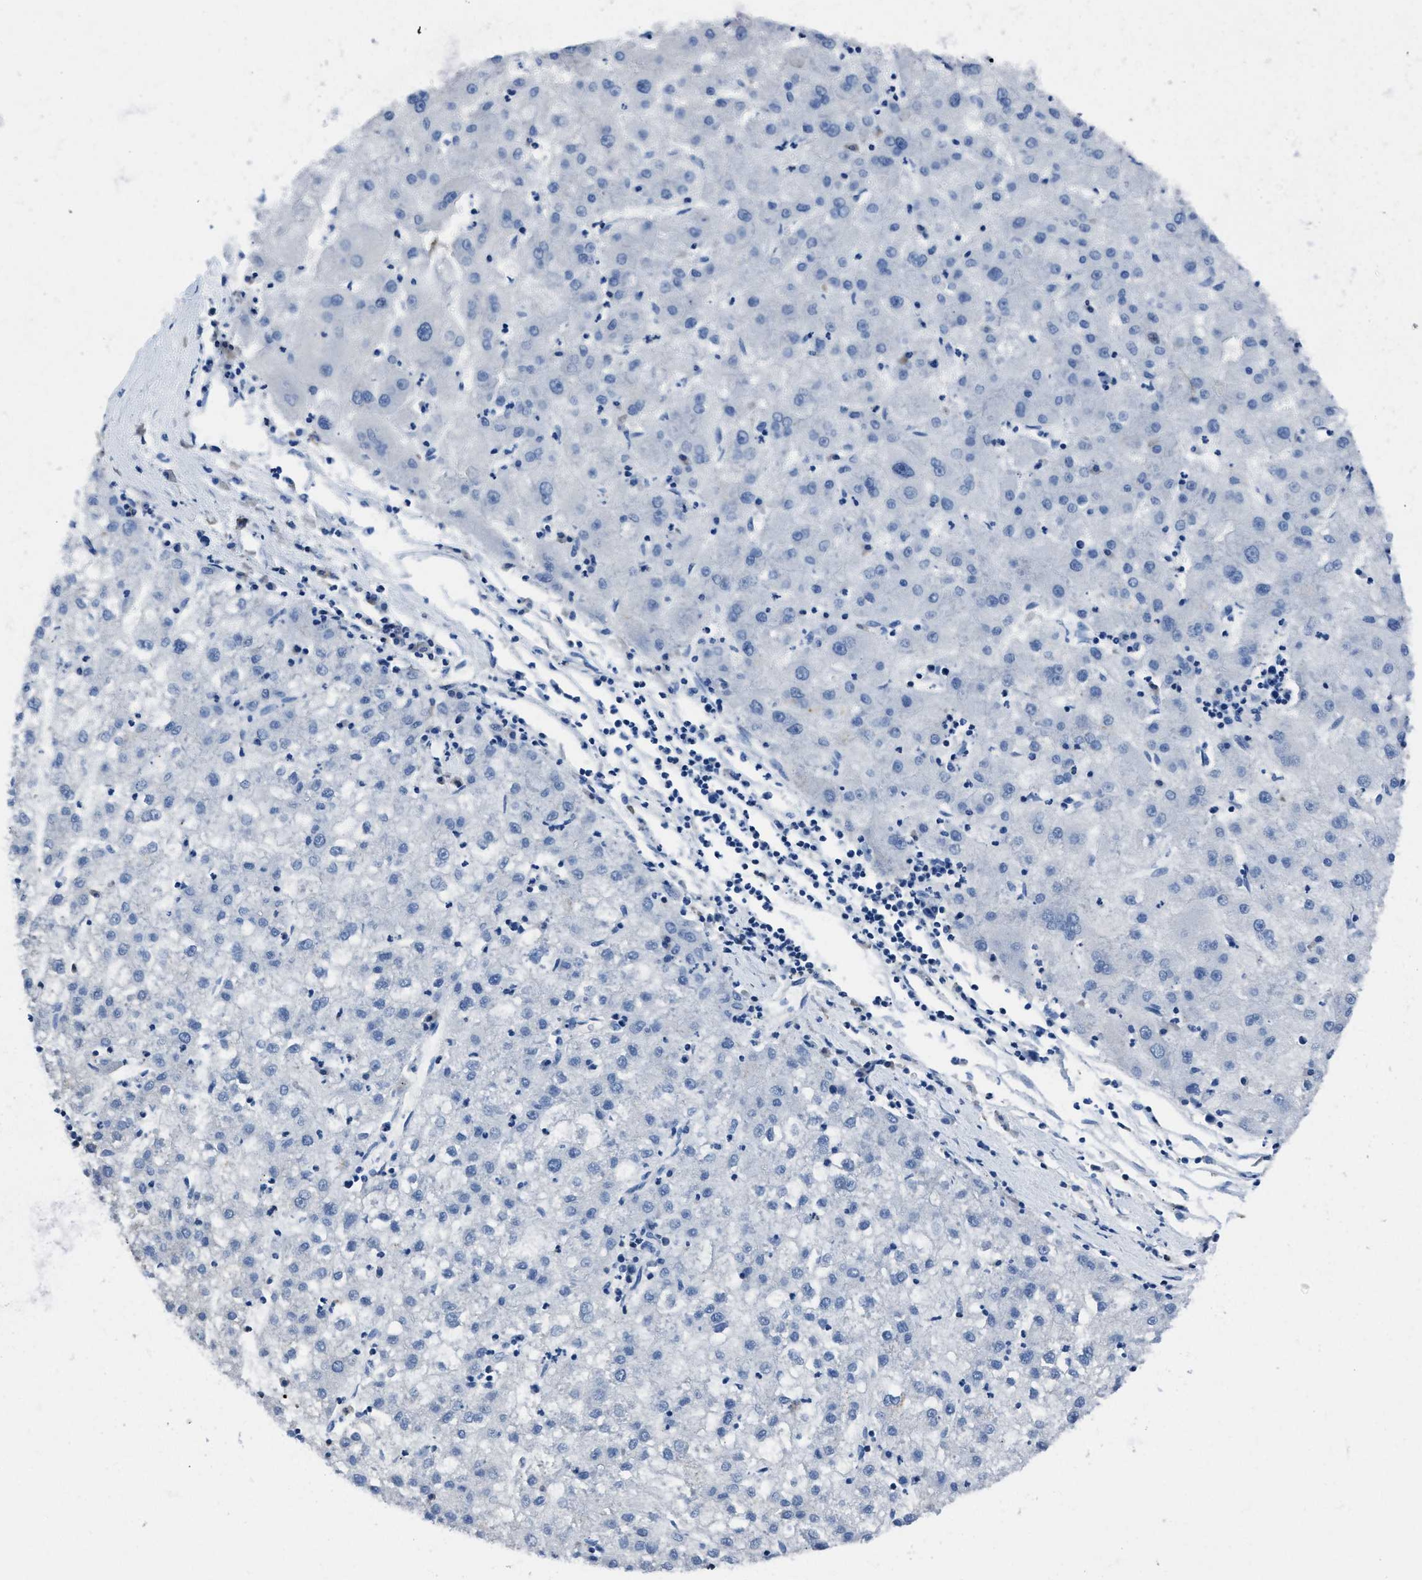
{"staining": {"intensity": "negative", "quantity": "none", "location": "none"}, "tissue": "liver cancer", "cell_type": "Tumor cells", "image_type": "cancer", "snomed": [{"axis": "morphology", "description": "Carcinoma, Hepatocellular, NOS"}, {"axis": "topography", "description": "Liver"}], "caption": "The photomicrograph shows no staining of tumor cells in liver hepatocellular carcinoma.", "gene": "ITGA3", "patient": {"sex": "male", "age": 72}}